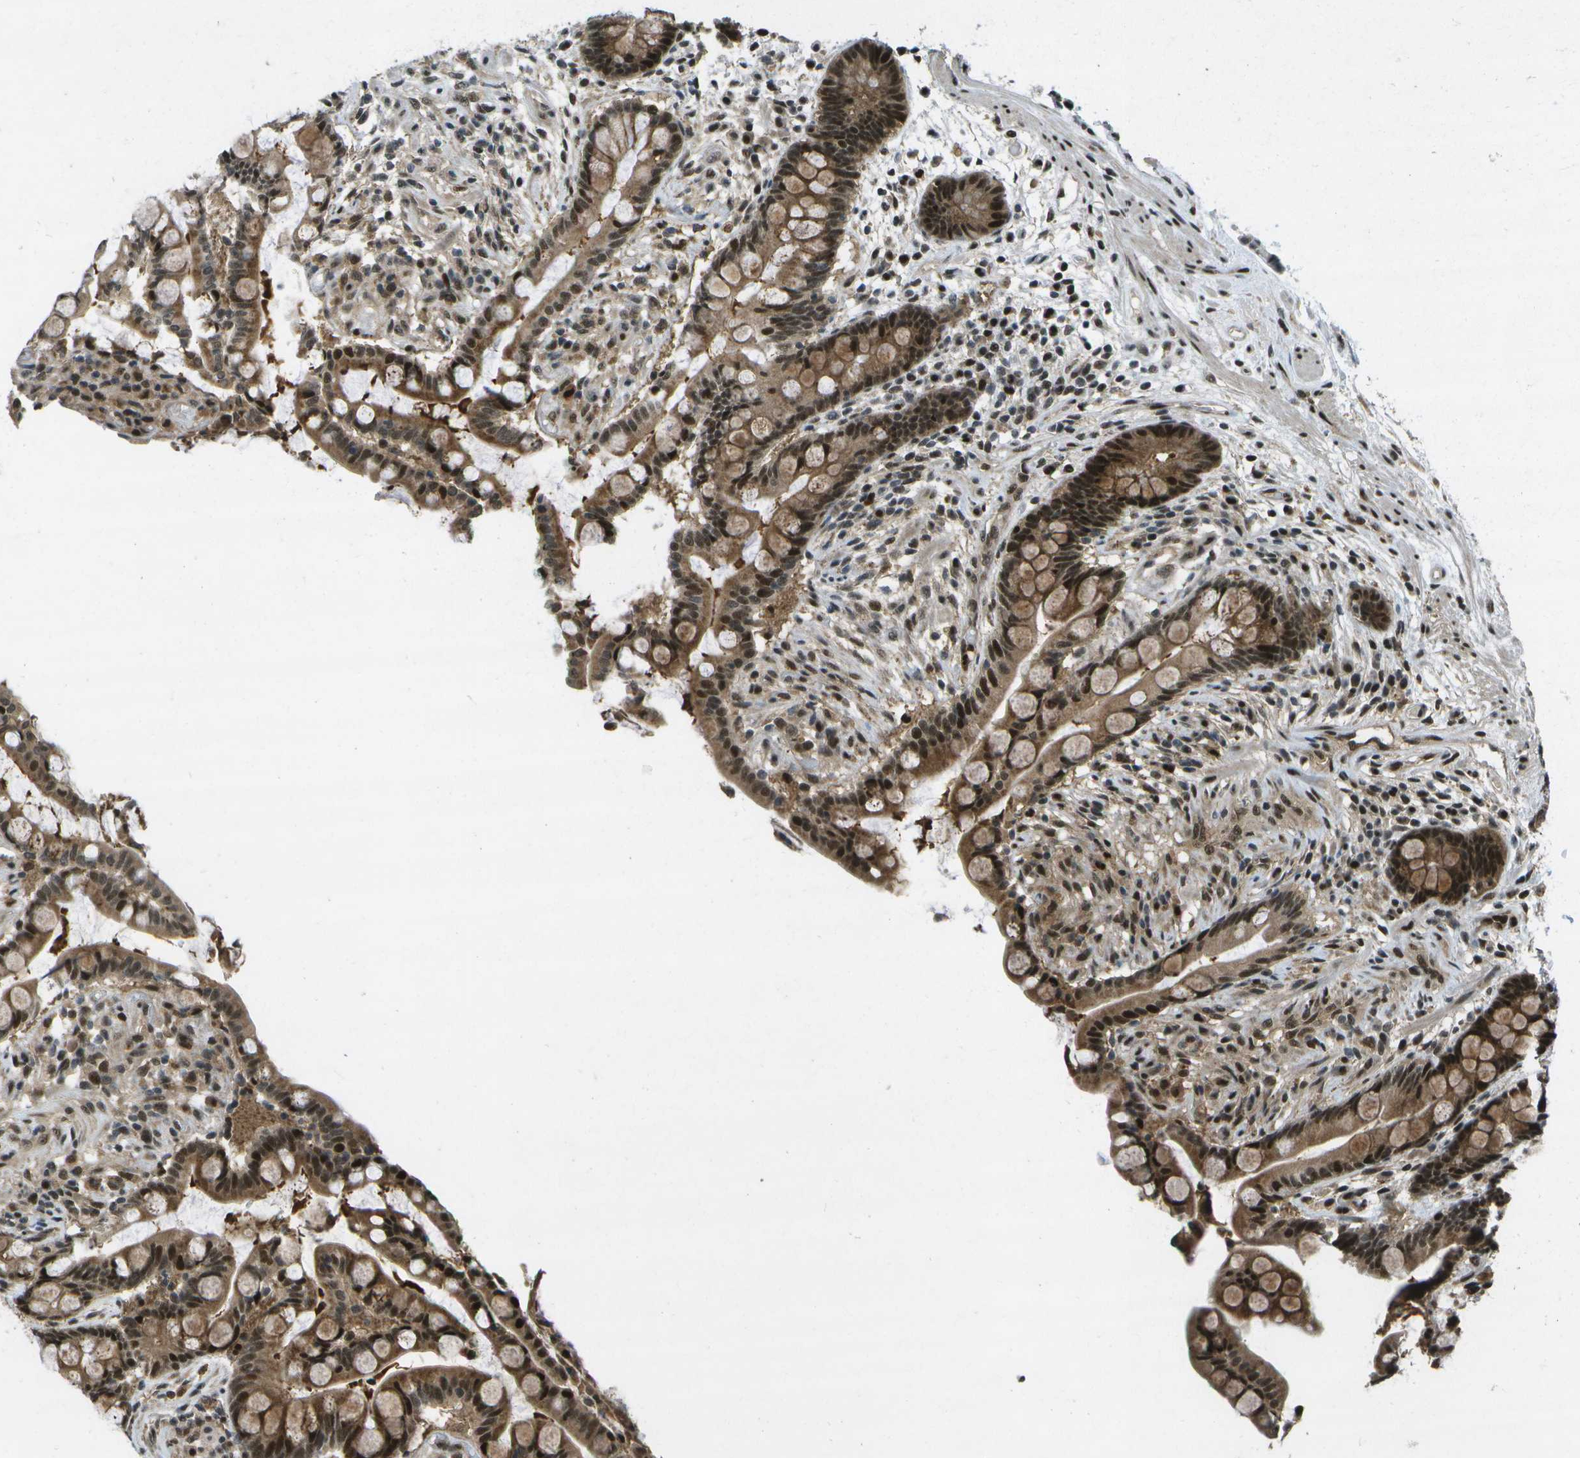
{"staining": {"intensity": "moderate", "quantity": ">75%", "location": "nuclear"}, "tissue": "colon", "cell_type": "Endothelial cells", "image_type": "normal", "snomed": [{"axis": "morphology", "description": "Normal tissue, NOS"}, {"axis": "topography", "description": "Colon"}], "caption": "Endothelial cells exhibit moderate nuclear staining in about >75% of cells in unremarkable colon.", "gene": "GANC", "patient": {"sex": "male", "age": 73}}